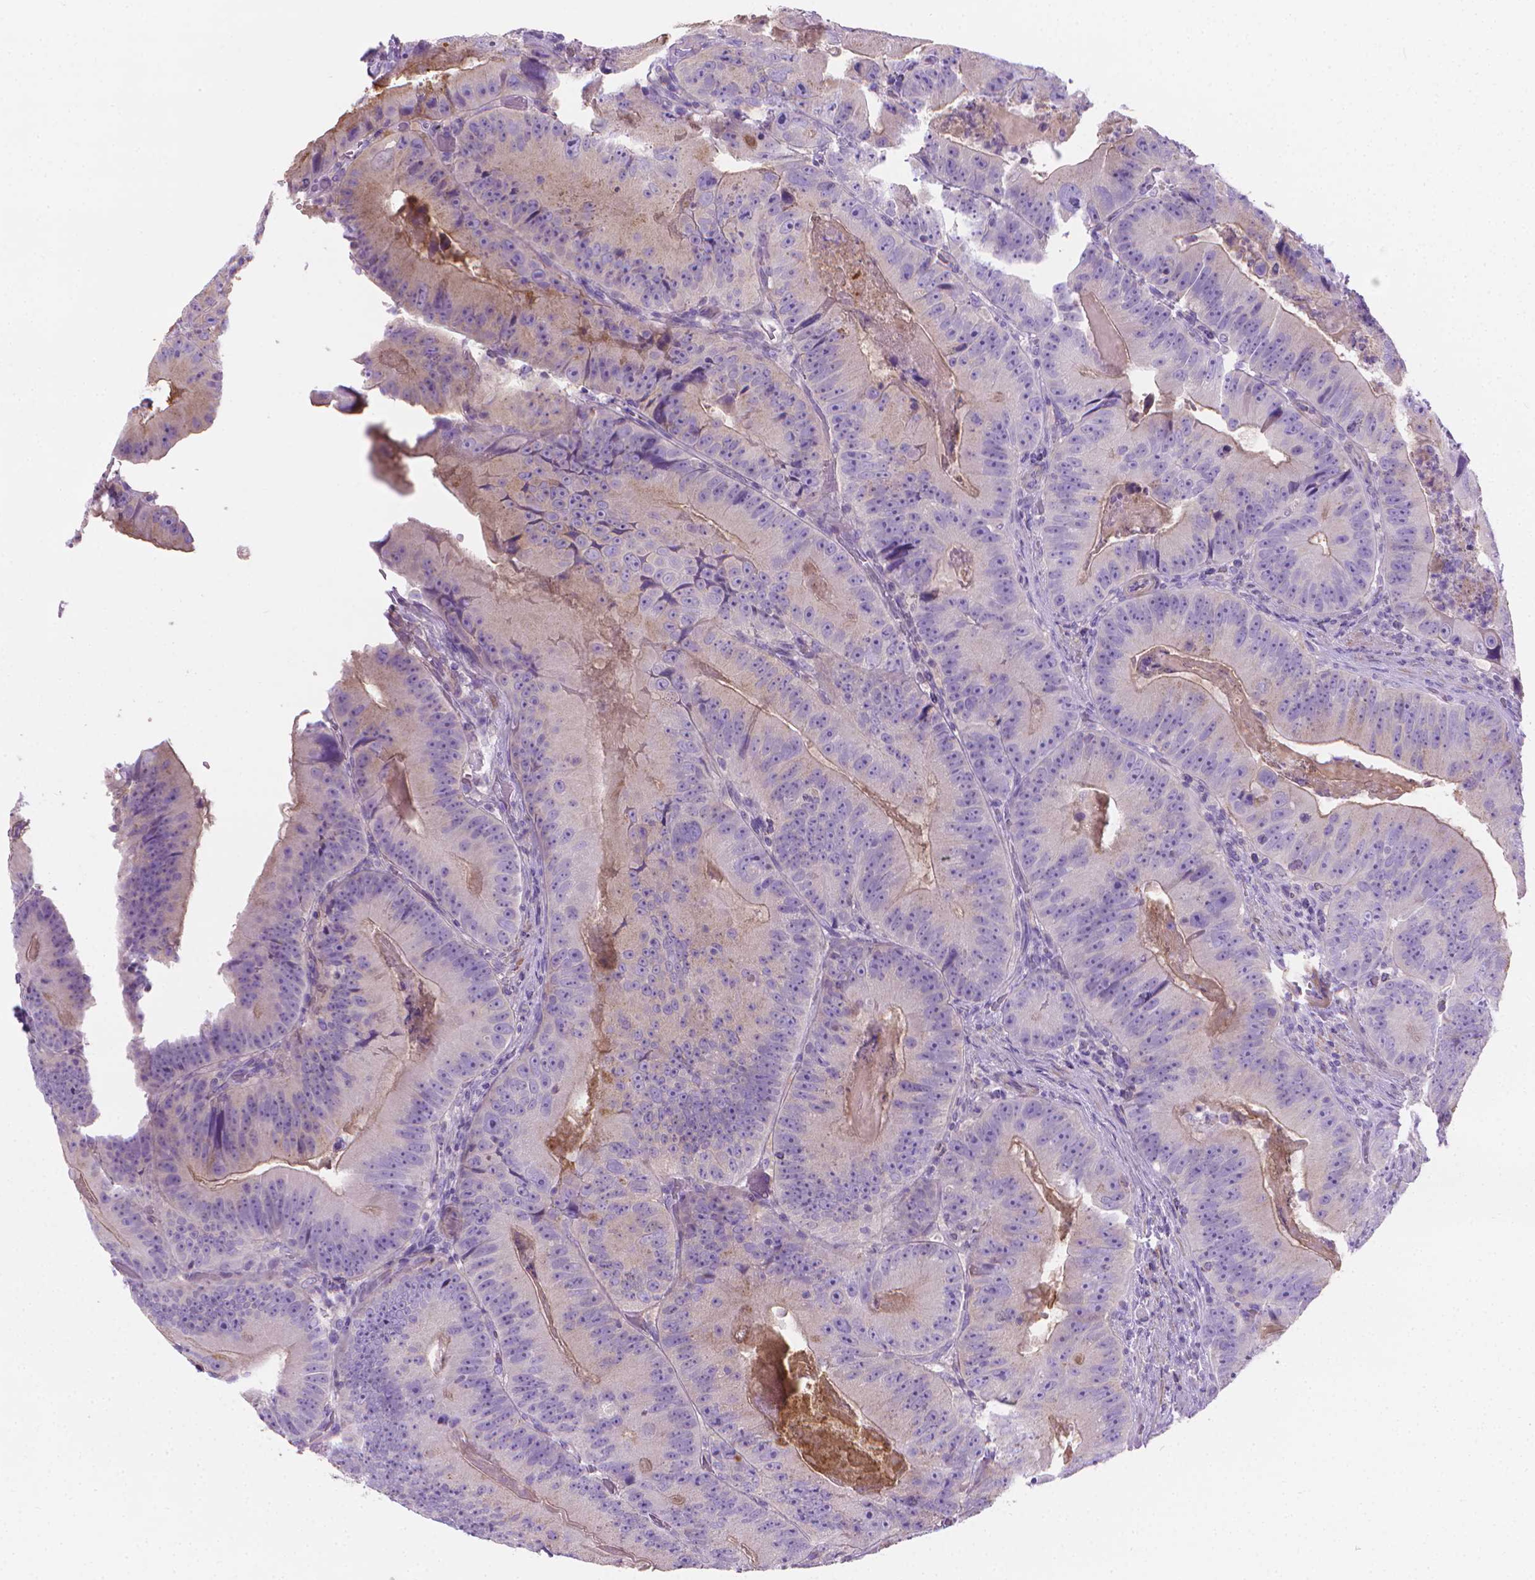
{"staining": {"intensity": "weak", "quantity": "<25%", "location": "cytoplasmic/membranous"}, "tissue": "colorectal cancer", "cell_type": "Tumor cells", "image_type": "cancer", "snomed": [{"axis": "morphology", "description": "Adenocarcinoma, NOS"}, {"axis": "topography", "description": "Colon"}], "caption": "Adenocarcinoma (colorectal) was stained to show a protein in brown. There is no significant staining in tumor cells. (DAB (3,3'-diaminobenzidine) immunohistochemistry, high magnification).", "gene": "FASN", "patient": {"sex": "female", "age": 86}}